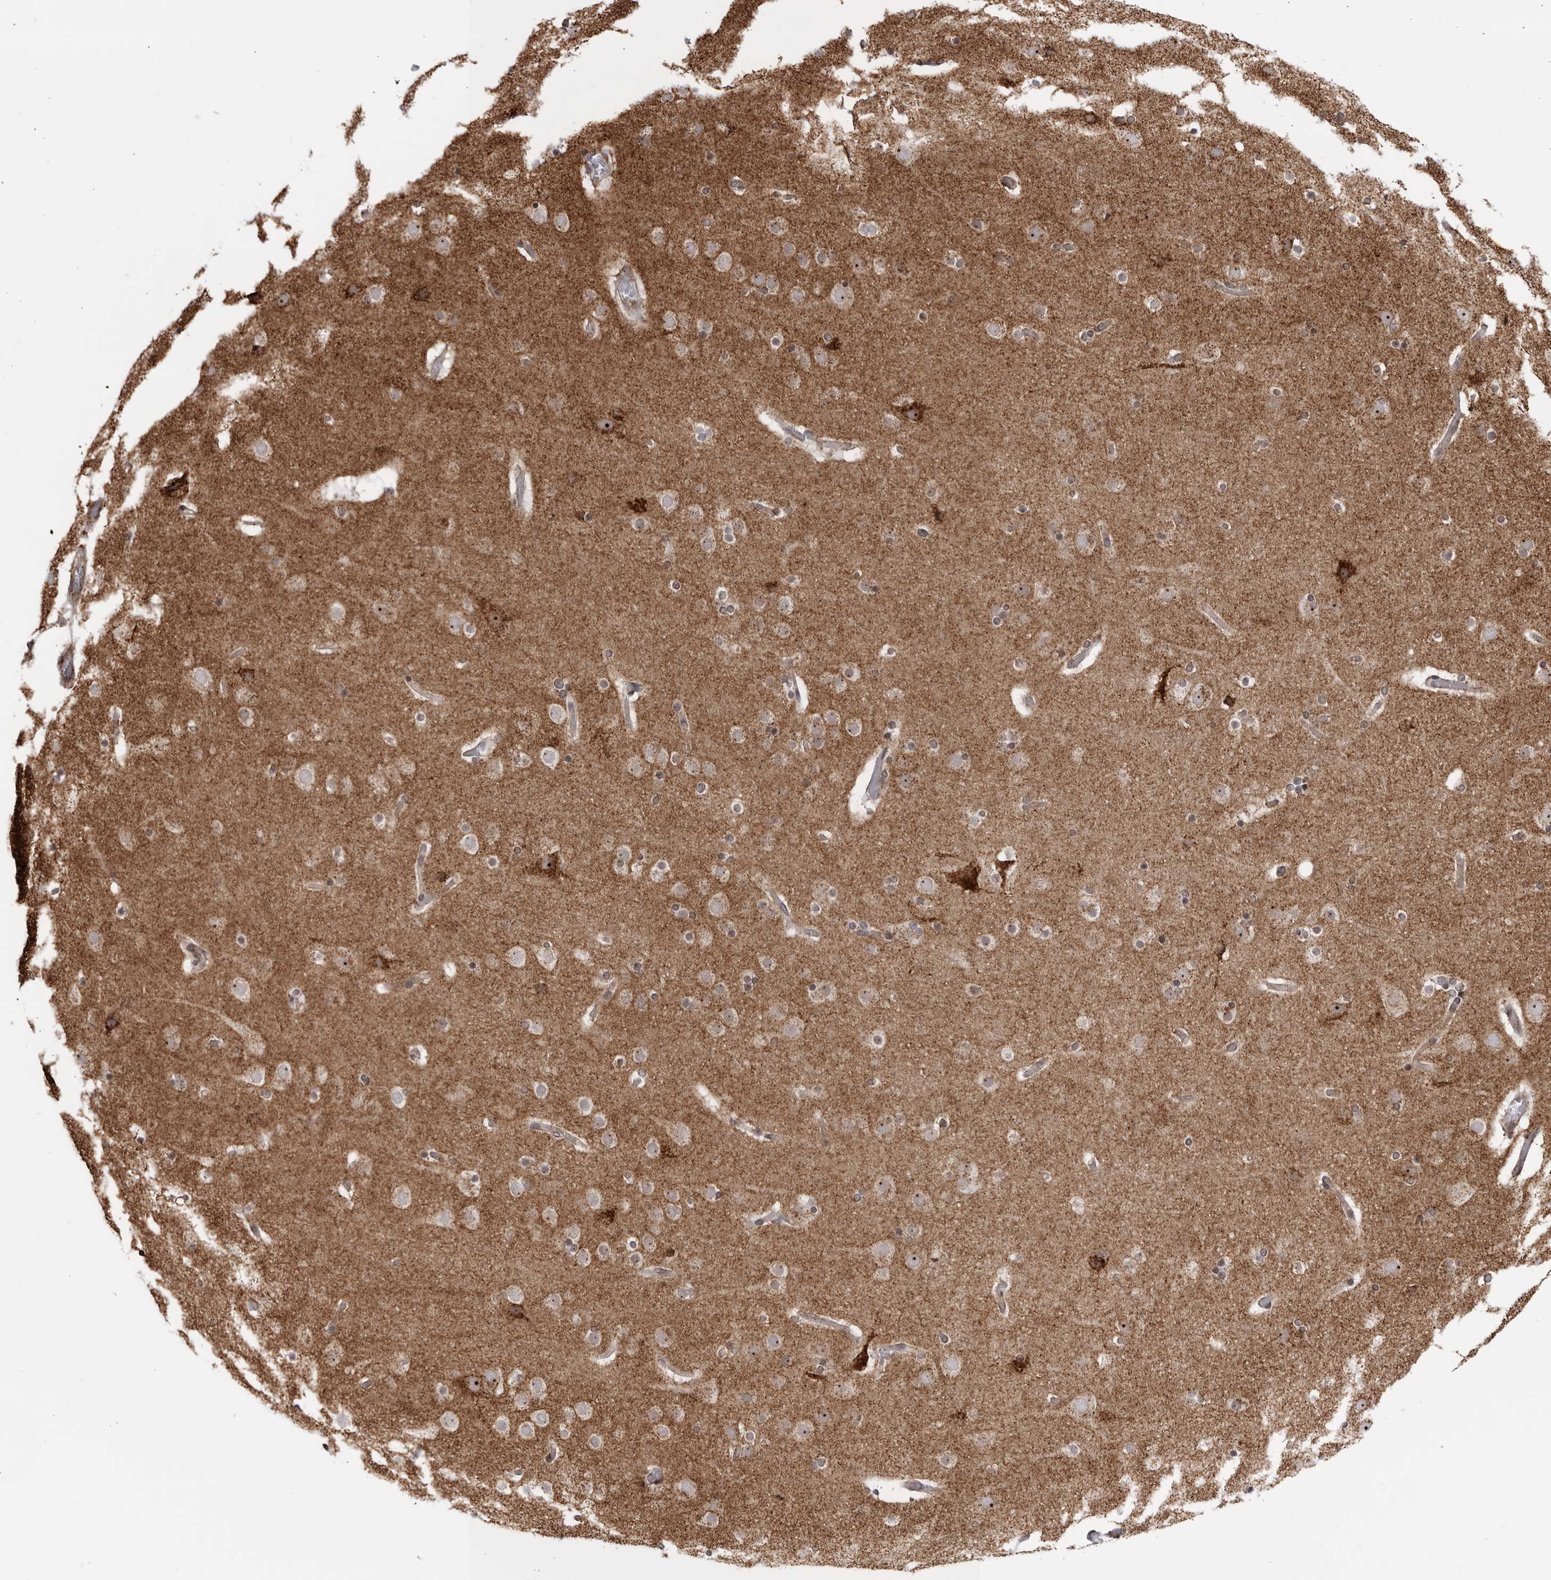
{"staining": {"intensity": "negative", "quantity": "none", "location": "none"}, "tissue": "cerebral cortex", "cell_type": "Endothelial cells", "image_type": "normal", "snomed": [{"axis": "morphology", "description": "Normal tissue, NOS"}, {"axis": "topography", "description": "Cerebral cortex"}], "caption": "This image is of unremarkable cerebral cortex stained with immunohistochemistry (IHC) to label a protein in brown with the nuclei are counter-stained blue. There is no staining in endothelial cells.", "gene": "RBM34", "patient": {"sex": "male", "age": 57}}